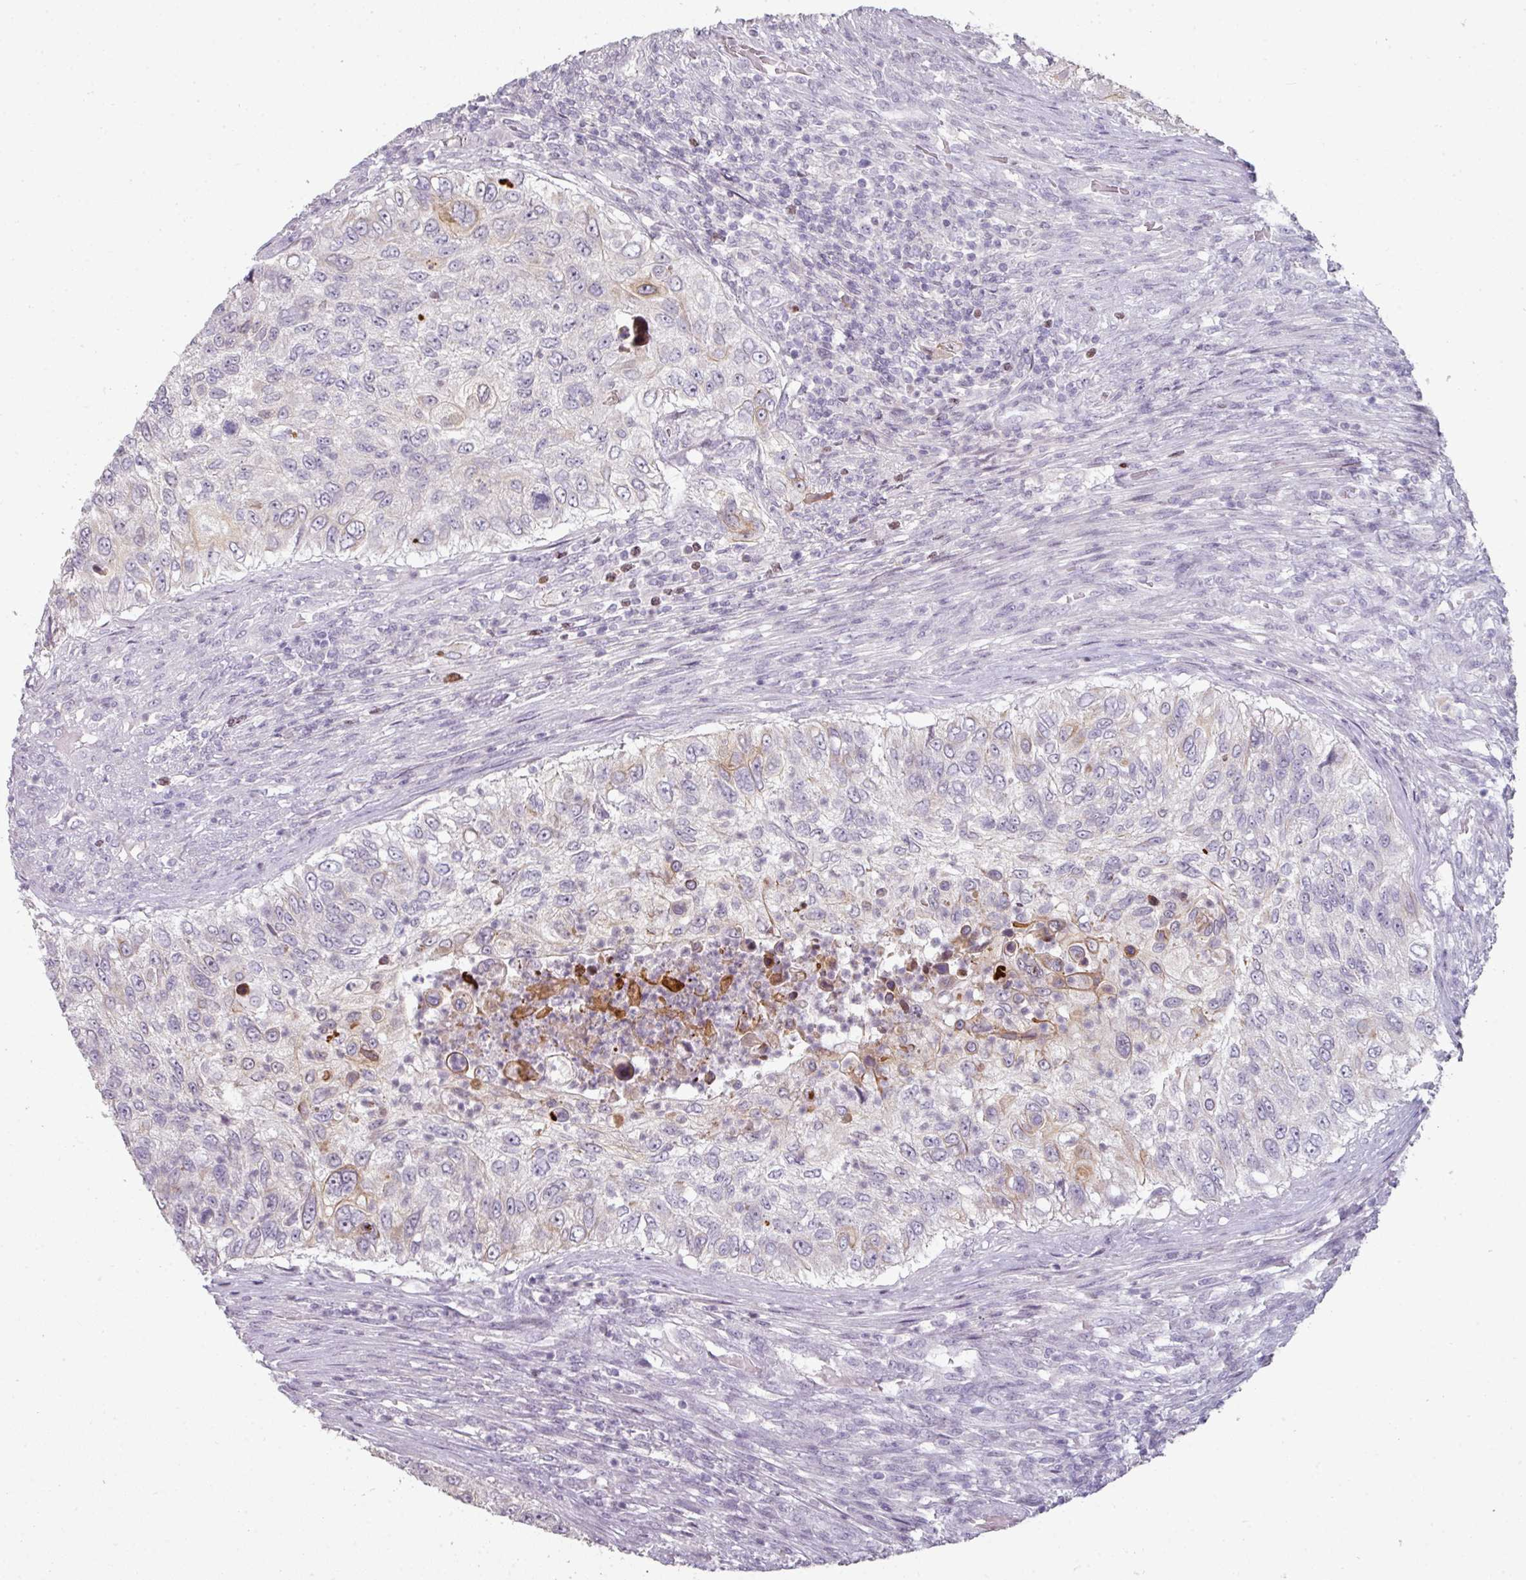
{"staining": {"intensity": "weak", "quantity": "<25%", "location": "cytoplasmic/membranous"}, "tissue": "urothelial cancer", "cell_type": "Tumor cells", "image_type": "cancer", "snomed": [{"axis": "morphology", "description": "Urothelial carcinoma, High grade"}, {"axis": "topography", "description": "Urinary bladder"}], "caption": "An immunohistochemistry (IHC) photomicrograph of urothelial carcinoma (high-grade) is shown. There is no staining in tumor cells of urothelial carcinoma (high-grade).", "gene": "GTF2H3", "patient": {"sex": "female", "age": 60}}